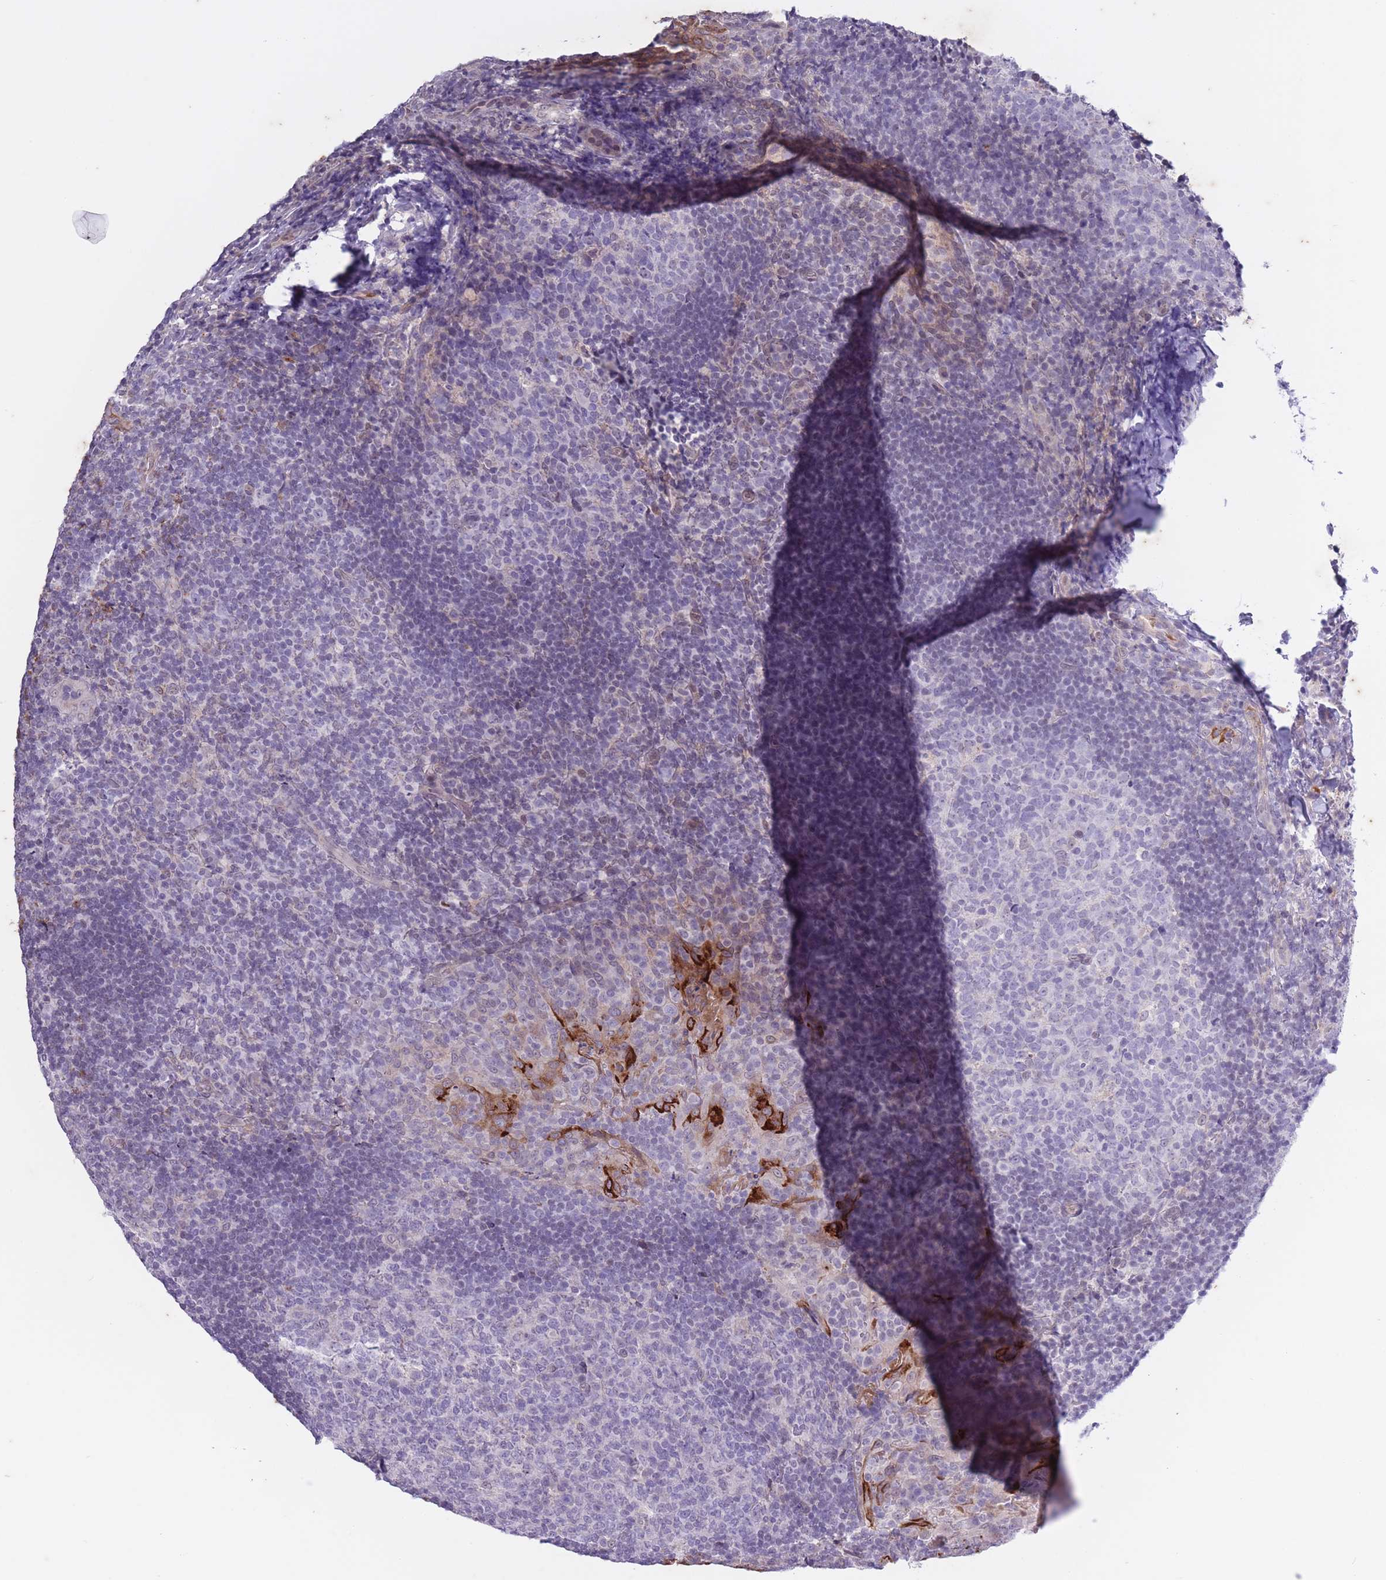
{"staining": {"intensity": "negative", "quantity": "none", "location": "none"}, "tissue": "tonsil", "cell_type": "Germinal center cells", "image_type": "normal", "snomed": [{"axis": "morphology", "description": "Normal tissue, NOS"}, {"axis": "topography", "description": "Tonsil"}], "caption": "Human tonsil stained for a protein using immunohistochemistry exhibits no expression in germinal center cells.", "gene": "ARPIN", "patient": {"sex": "male", "age": 17}}